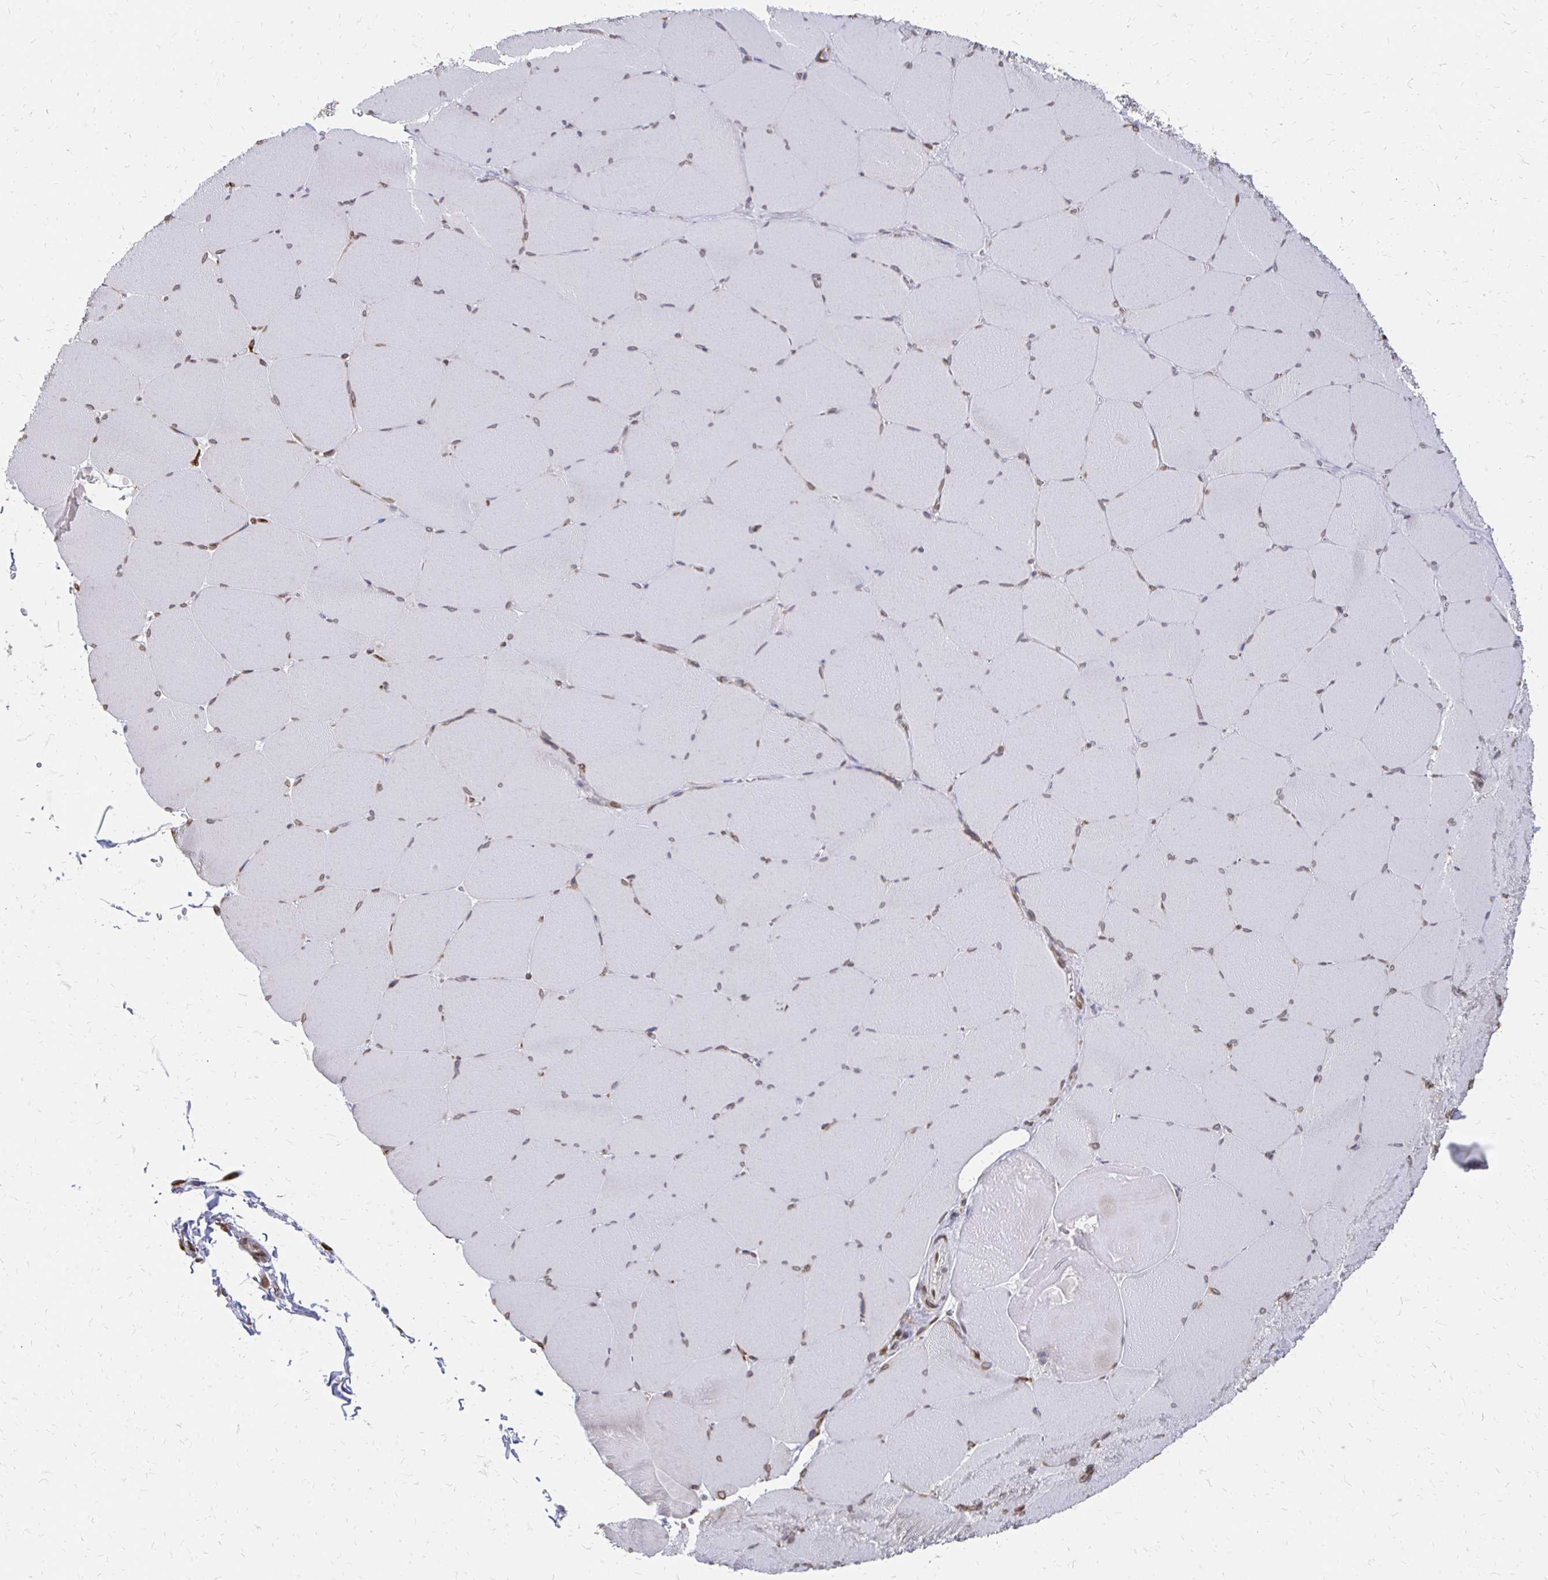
{"staining": {"intensity": "moderate", "quantity": "<25%", "location": "cytoplasmic/membranous,nuclear"}, "tissue": "skeletal muscle", "cell_type": "Myocytes", "image_type": "normal", "snomed": [{"axis": "morphology", "description": "Normal tissue, NOS"}, {"axis": "topography", "description": "Skeletal muscle"}, {"axis": "topography", "description": "Head-Neck"}], "caption": "Approximately <25% of myocytes in normal human skeletal muscle show moderate cytoplasmic/membranous,nuclear protein positivity as visualized by brown immunohistochemical staining.", "gene": "PELI3", "patient": {"sex": "male", "age": 66}}